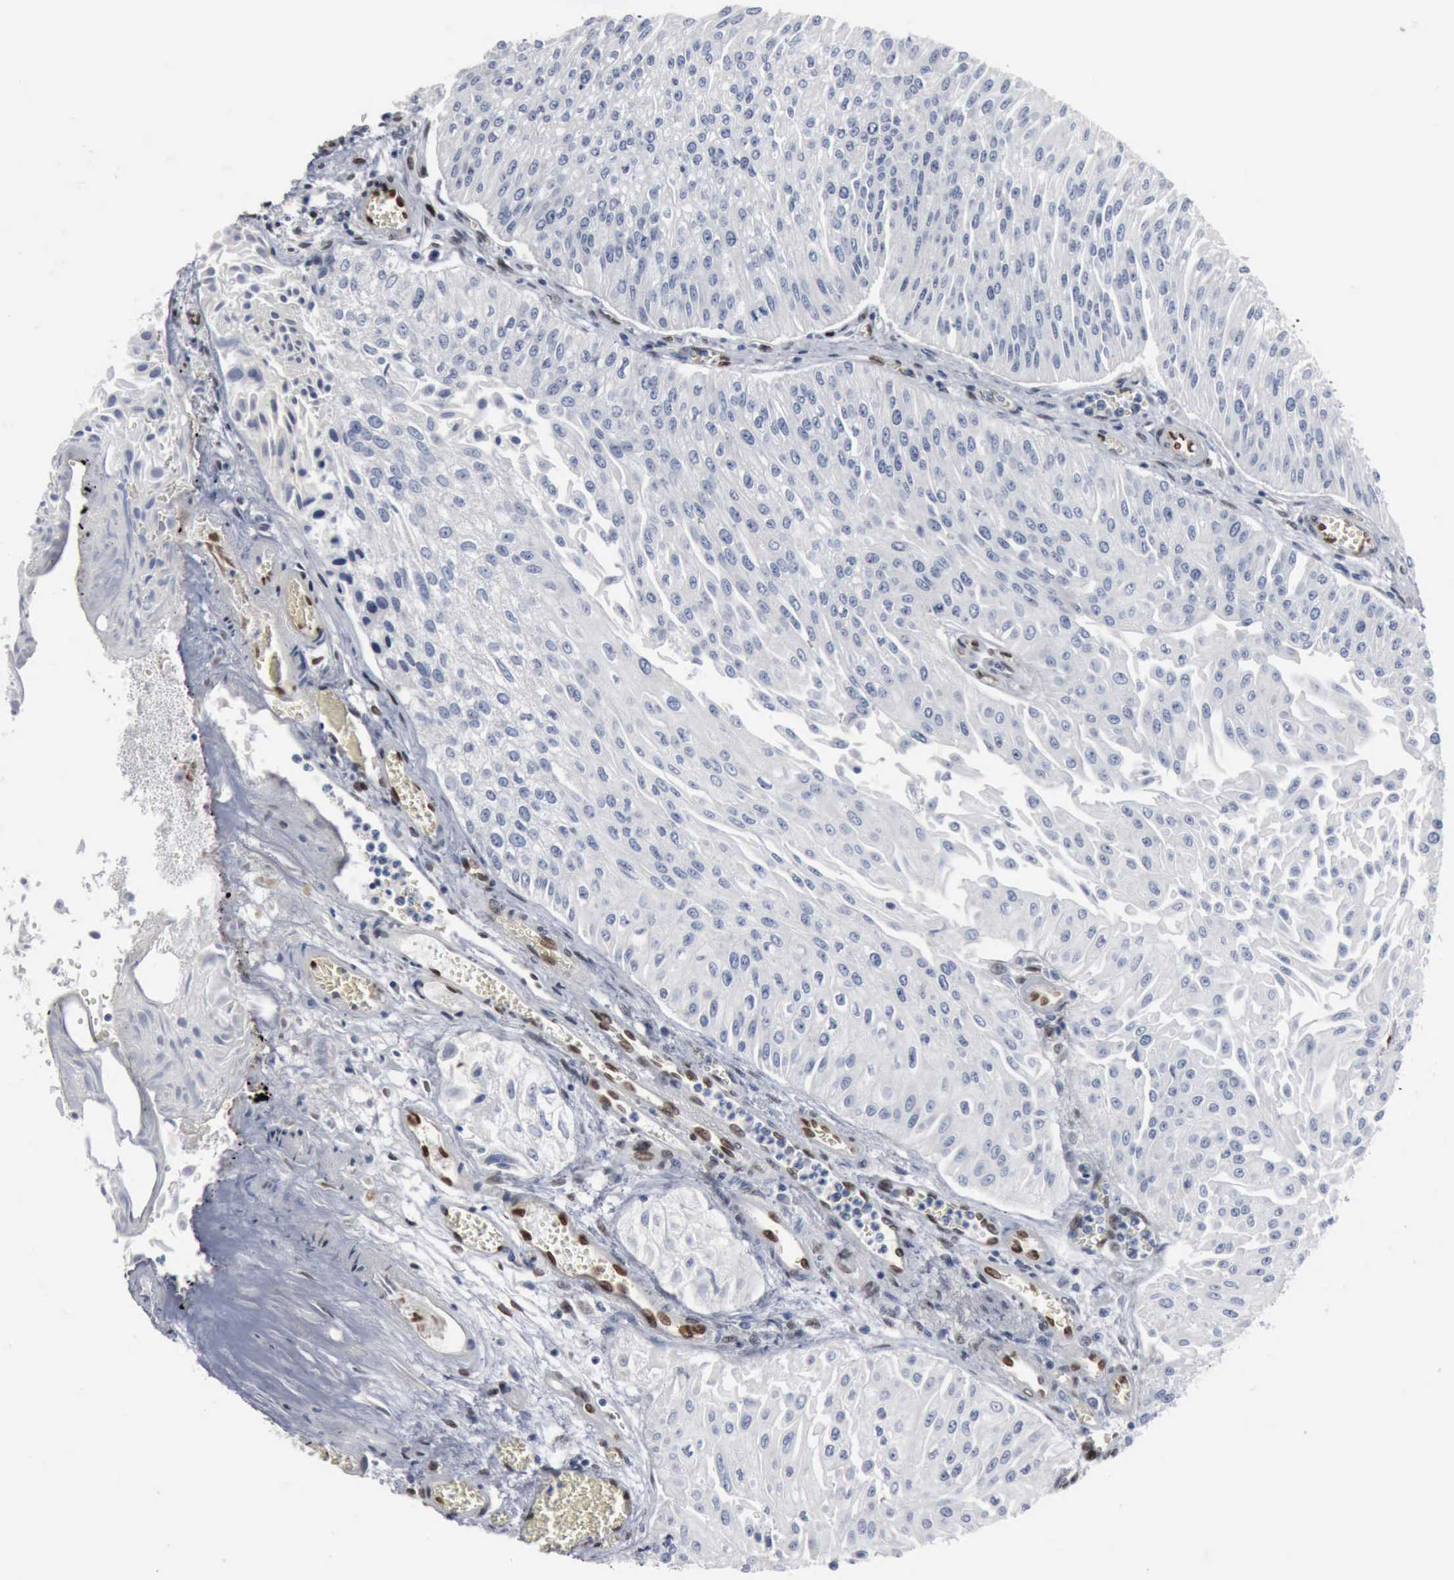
{"staining": {"intensity": "negative", "quantity": "none", "location": "none"}, "tissue": "urothelial cancer", "cell_type": "Tumor cells", "image_type": "cancer", "snomed": [{"axis": "morphology", "description": "Urothelial carcinoma, Low grade"}, {"axis": "topography", "description": "Urinary bladder"}], "caption": "The immunohistochemistry (IHC) image has no significant staining in tumor cells of urothelial cancer tissue. Brightfield microscopy of immunohistochemistry (IHC) stained with DAB (3,3'-diaminobenzidine) (brown) and hematoxylin (blue), captured at high magnification.", "gene": "FGF2", "patient": {"sex": "male", "age": 86}}